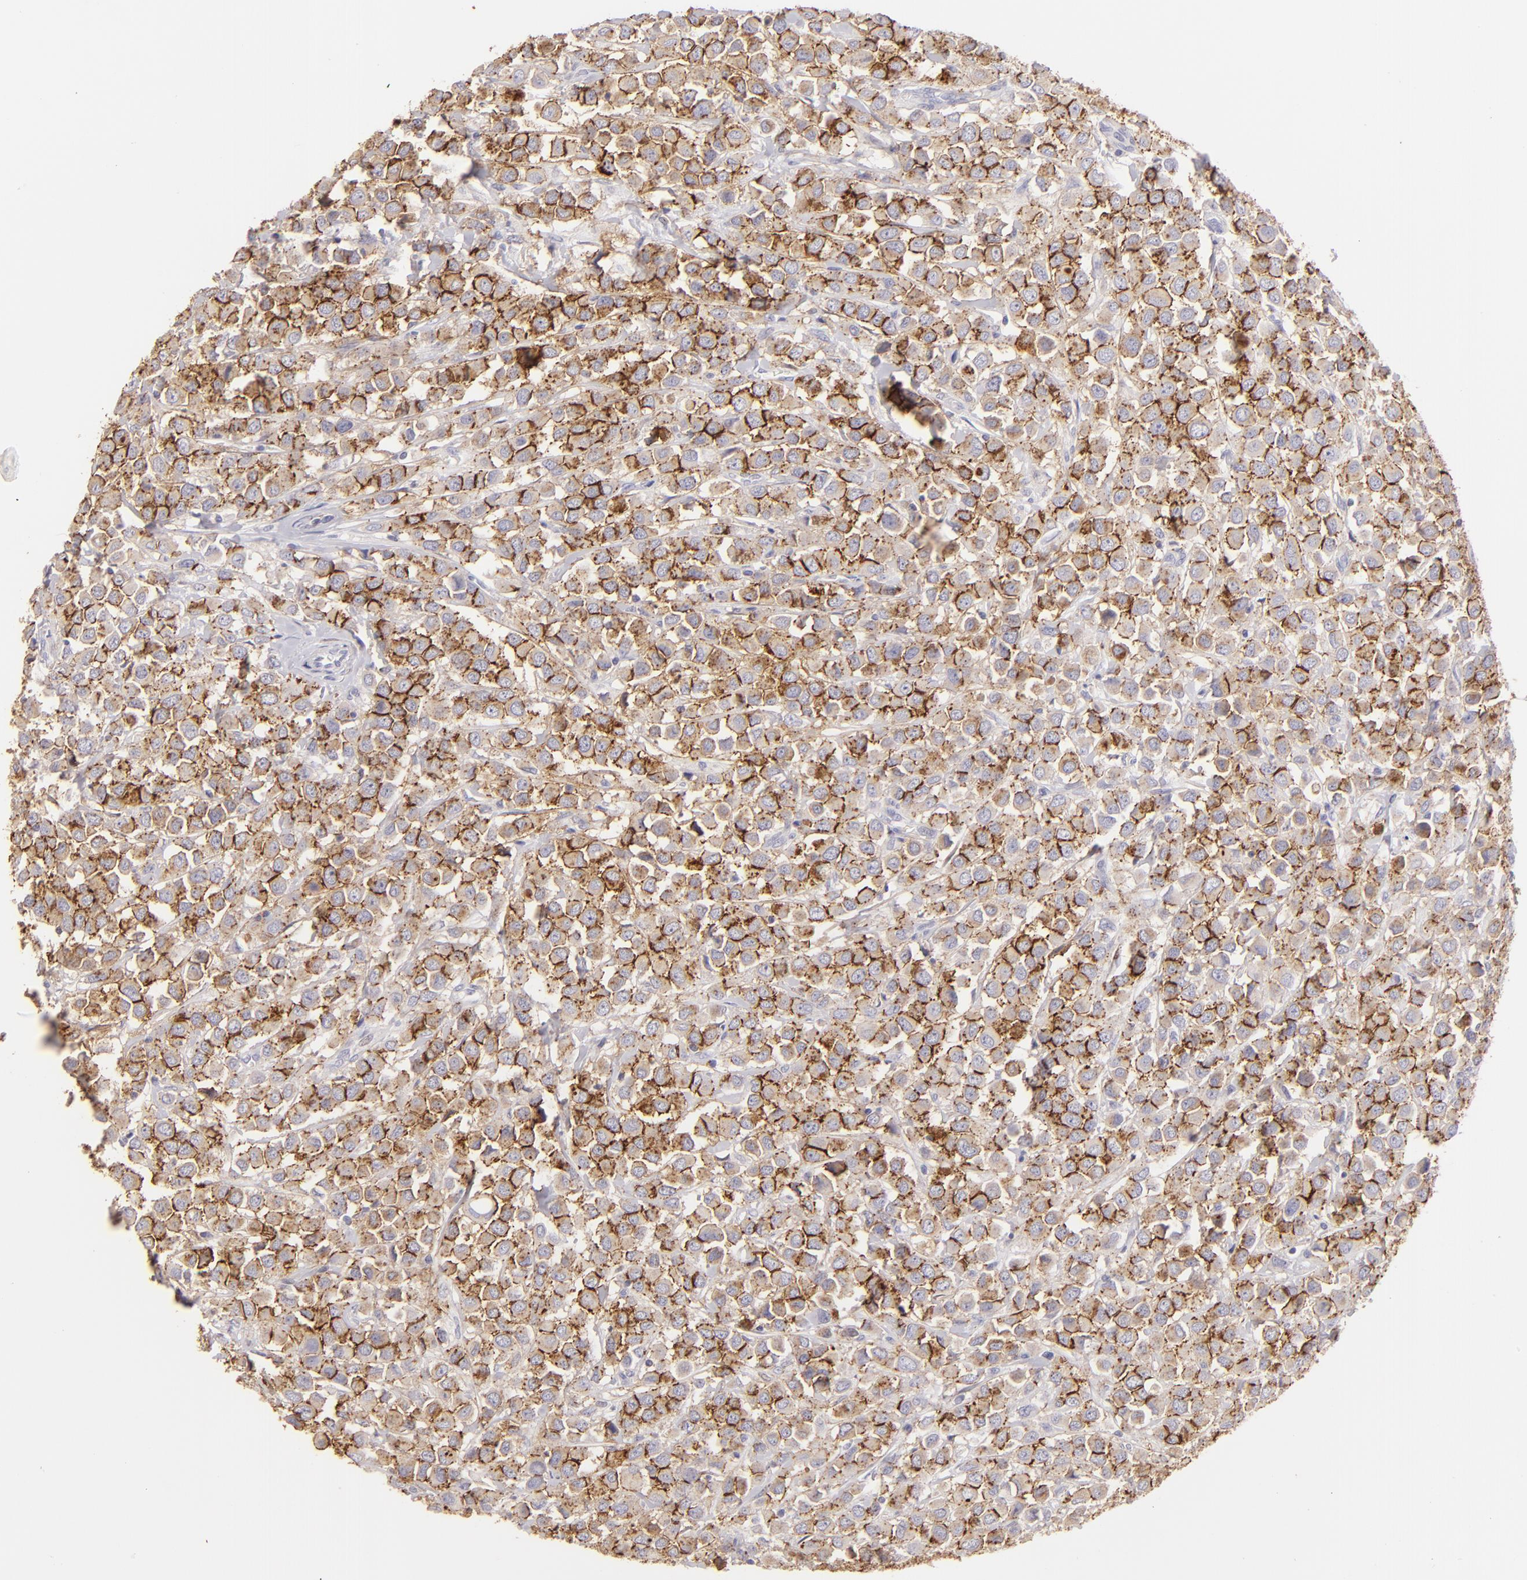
{"staining": {"intensity": "moderate", "quantity": ">75%", "location": "cytoplasmic/membranous"}, "tissue": "breast cancer", "cell_type": "Tumor cells", "image_type": "cancer", "snomed": [{"axis": "morphology", "description": "Duct carcinoma"}, {"axis": "topography", "description": "Breast"}], "caption": "Protein expression analysis of human breast invasive ductal carcinoma reveals moderate cytoplasmic/membranous expression in about >75% of tumor cells.", "gene": "CLDN4", "patient": {"sex": "female", "age": 61}}